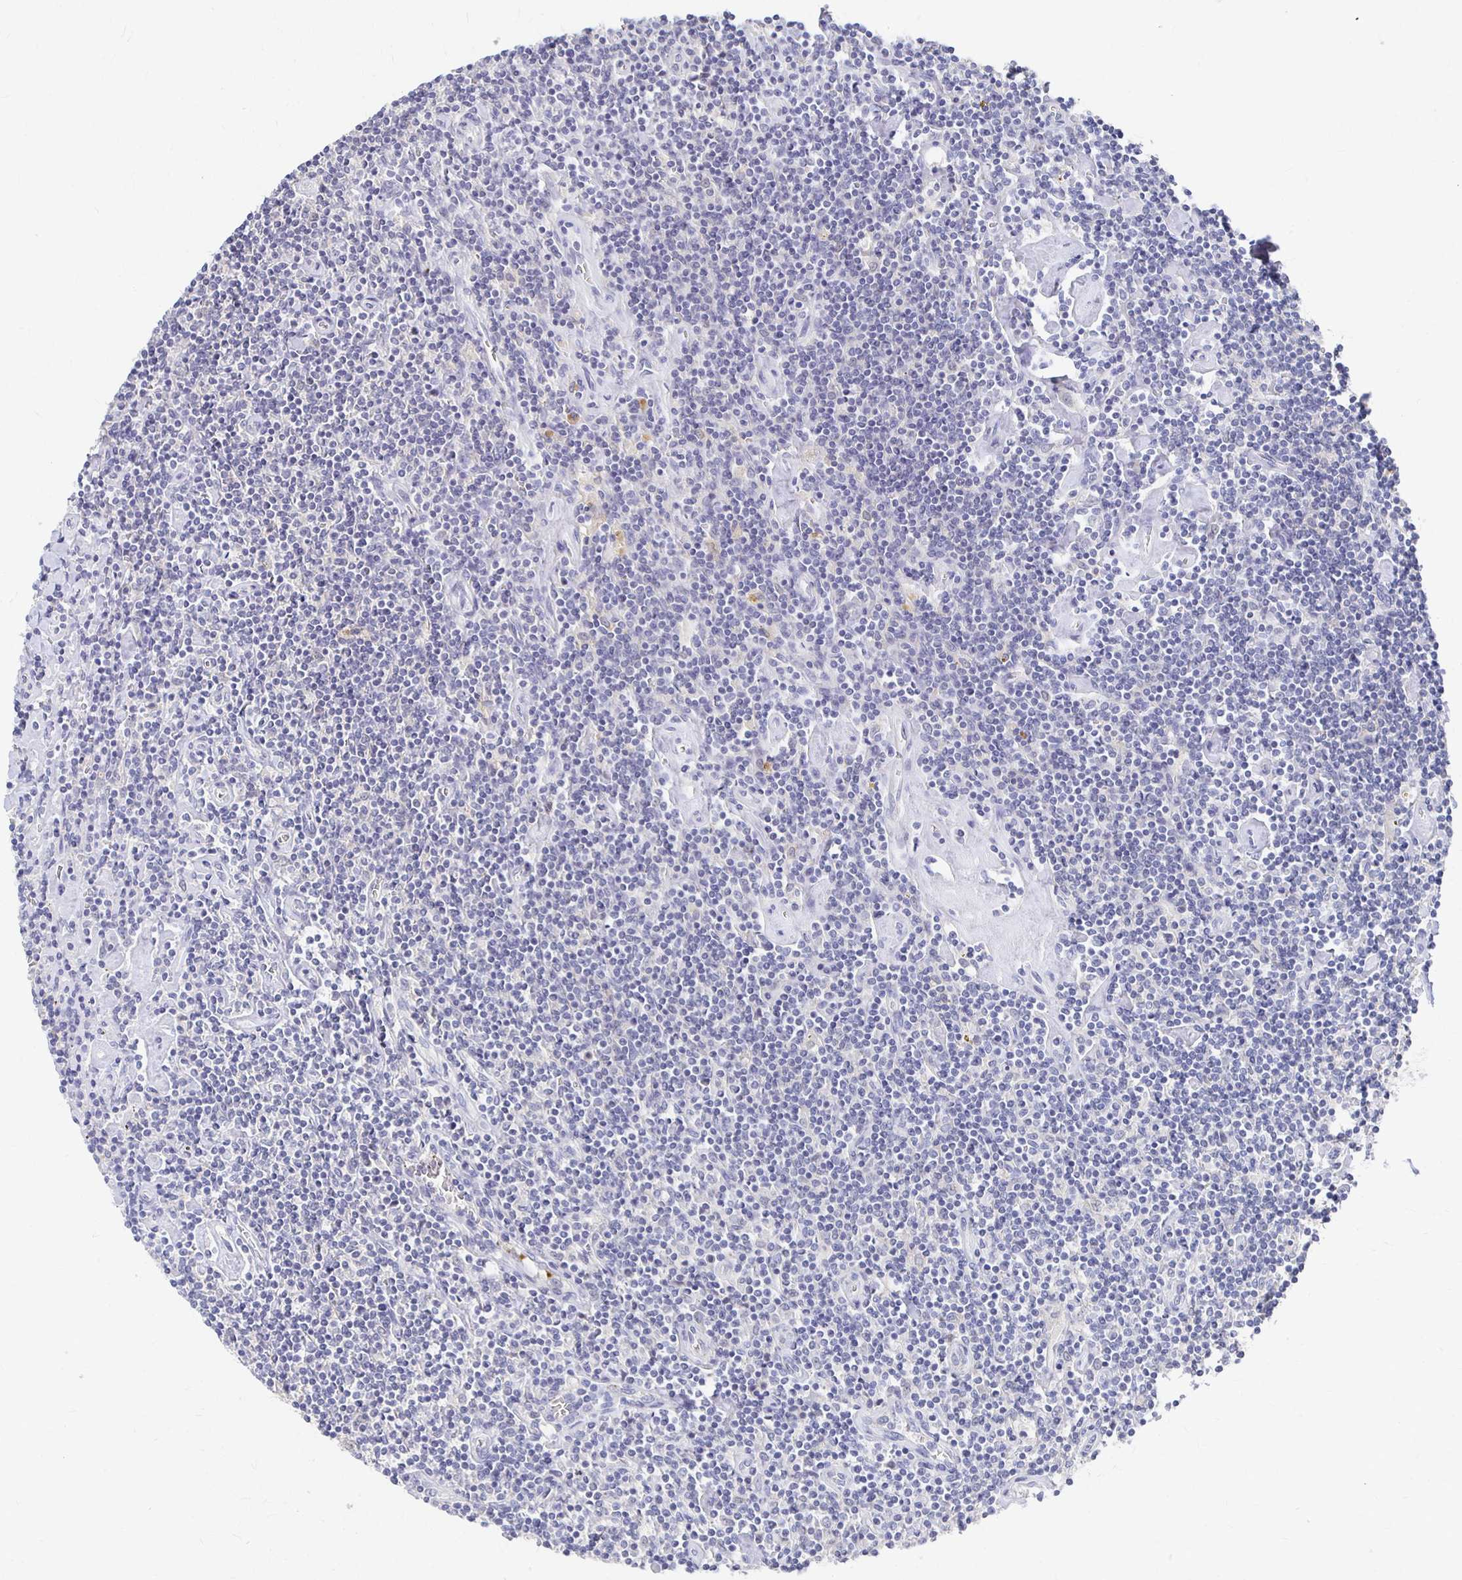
{"staining": {"intensity": "negative", "quantity": "none", "location": "none"}, "tissue": "lymphoma", "cell_type": "Tumor cells", "image_type": "cancer", "snomed": [{"axis": "morphology", "description": "Hodgkin's disease, NOS"}, {"axis": "topography", "description": "Lymph node"}], "caption": "Lymphoma was stained to show a protein in brown. There is no significant expression in tumor cells.", "gene": "FKRP", "patient": {"sex": "male", "age": 40}}